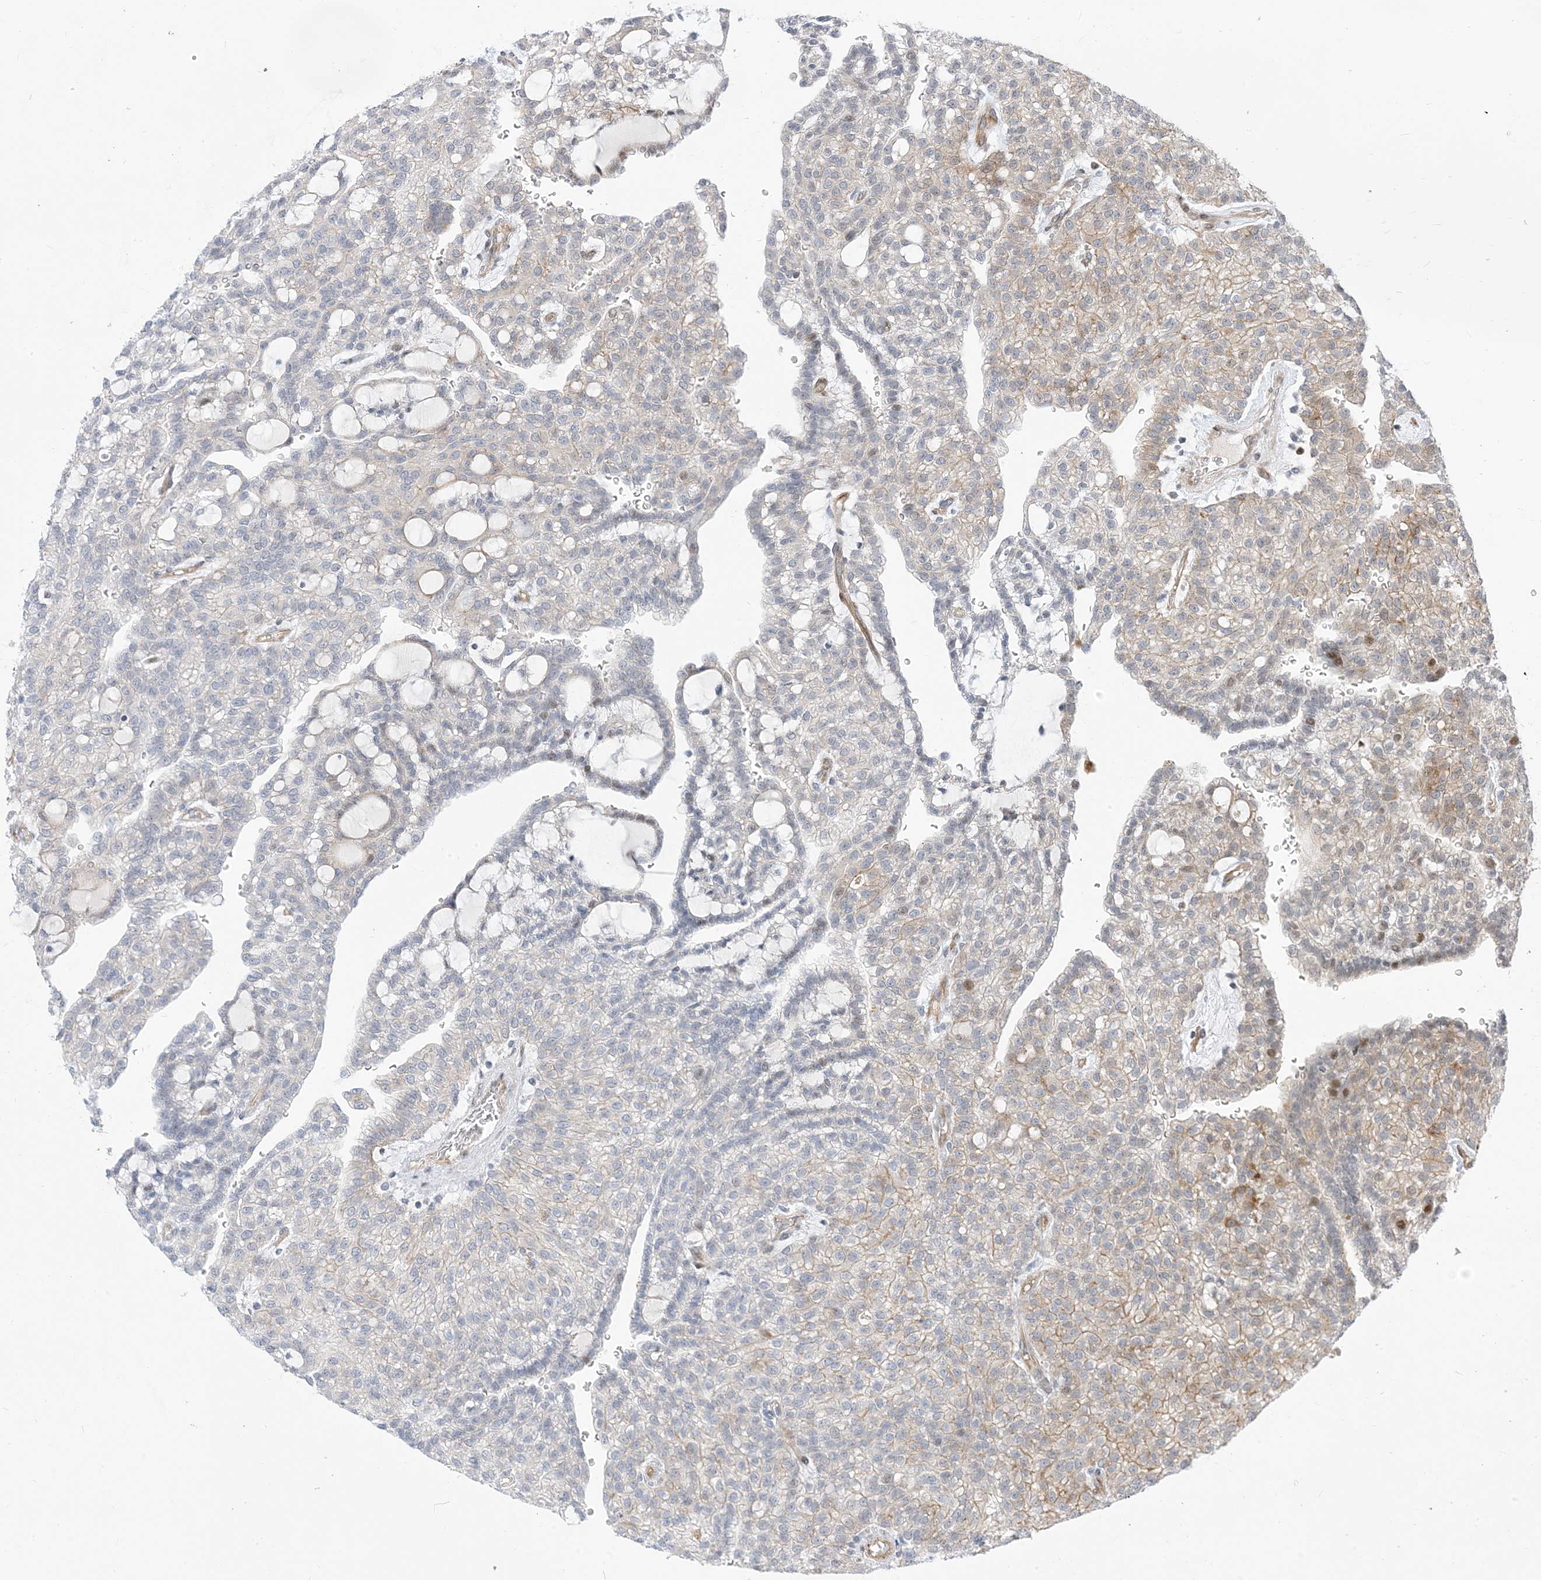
{"staining": {"intensity": "moderate", "quantity": "<25%", "location": "cytoplasmic/membranous"}, "tissue": "renal cancer", "cell_type": "Tumor cells", "image_type": "cancer", "snomed": [{"axis": "morphology", "description": "Adenocarcinoma, NOS"}, {"axis": "topography", "description": "Kidney"}], "caption": "High-power microscopy captured an immunohistochemistry photomicrograph of renal cancer (adenocarcinoma), revealing moderate cytoplasmic/membranous staining in about <25% of tumor cells.", "gene": "TYSND1", "patient": {"sex": "male", "age": 63}}